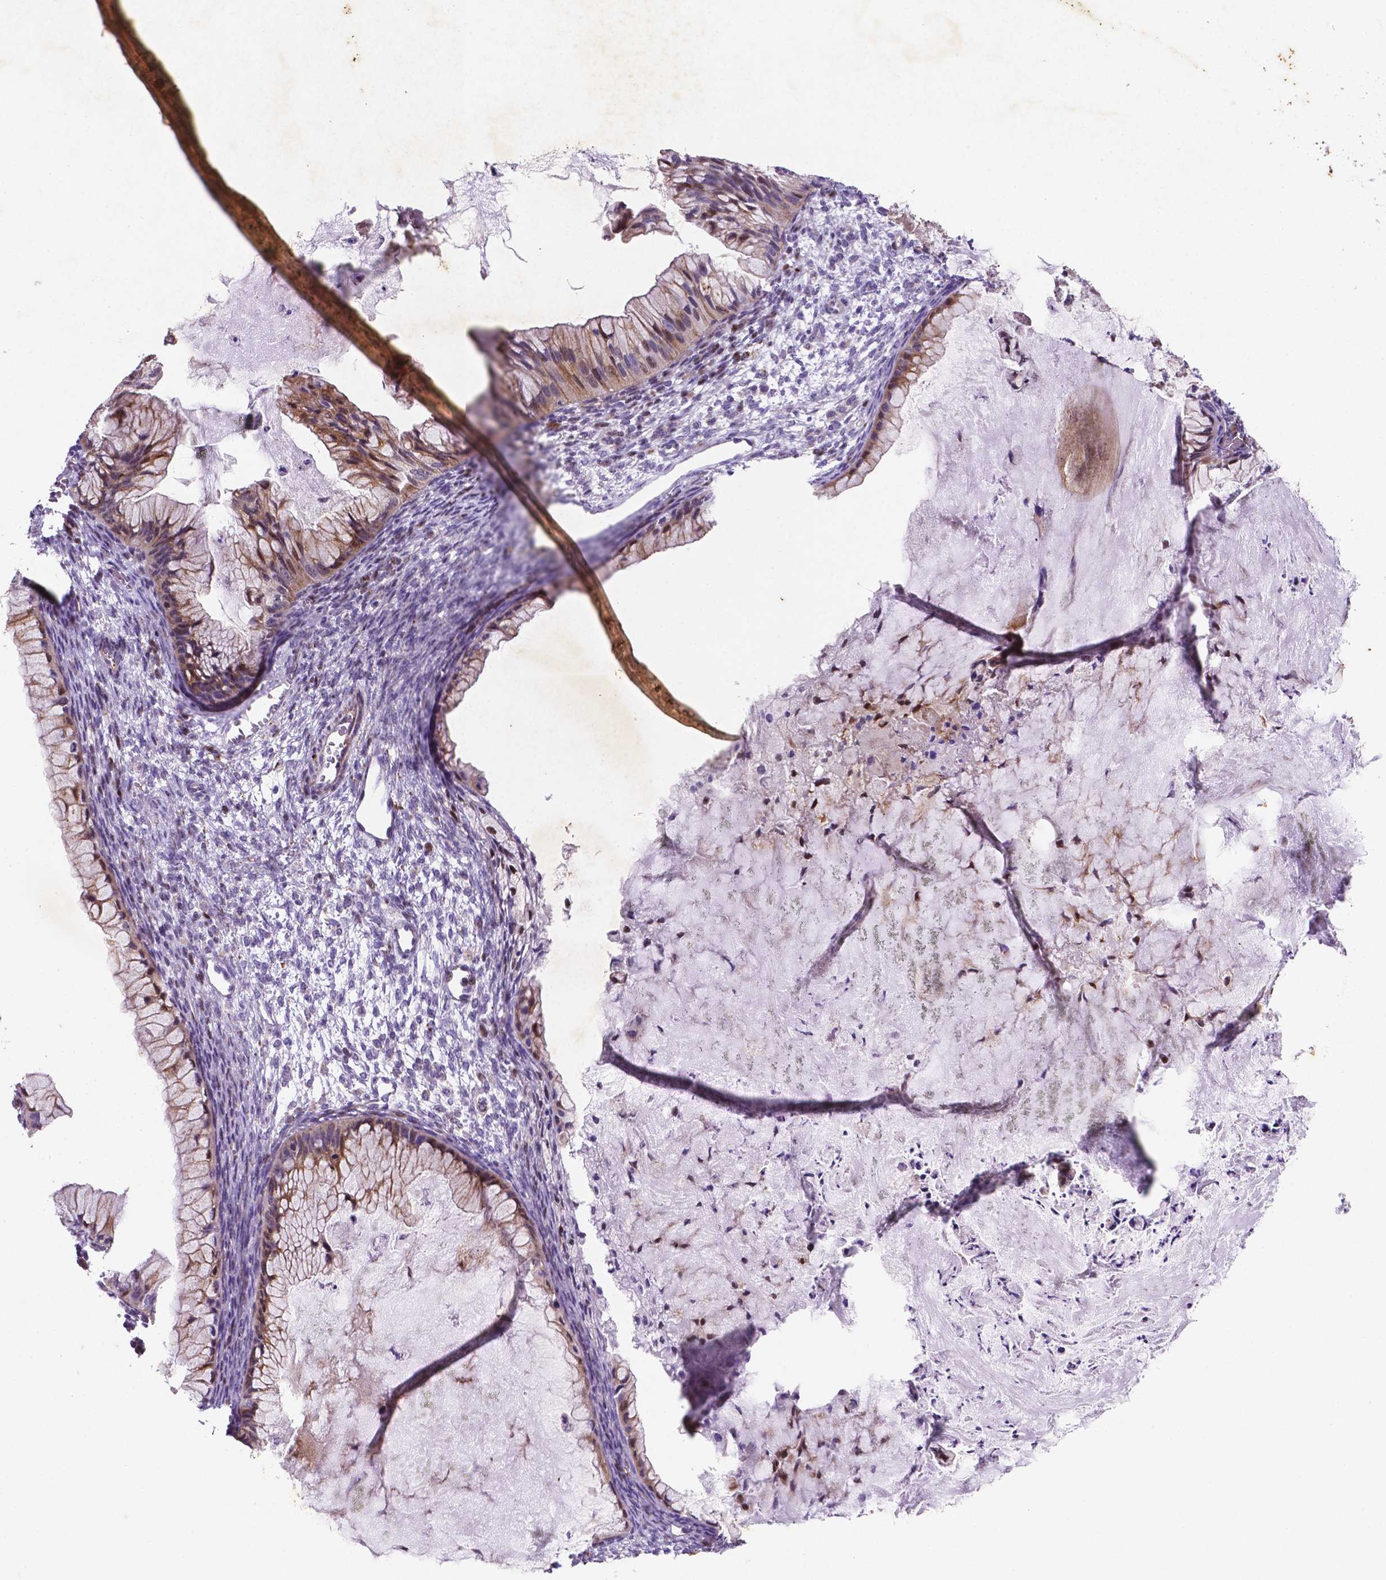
{"staining": {"intensity": "moderate", "quantity": "<25%", "location": "cytoplasmic/membranous,nuclear"}, "tissue": "ovarian cancer", "cell_type": "Tumor cells", "image_type": "cancer", "snomed": [{"axis": "morphology", "description": "Cystadenocarcinoma, mucinous, NOS"}, {"axis": "topography", "description": "Ovary"}], "caption": "Moderate cytoplasmic/membranous and nuclear protein positivity is present in about <25% of tumor cells in ovarian cancer (mucinous cystadenocarcinoma). The protein is shown in brown color, while the nuclei are stained blue.", "gene": "TM4SF20", "patient": {"sex": "female", "age": 72}}